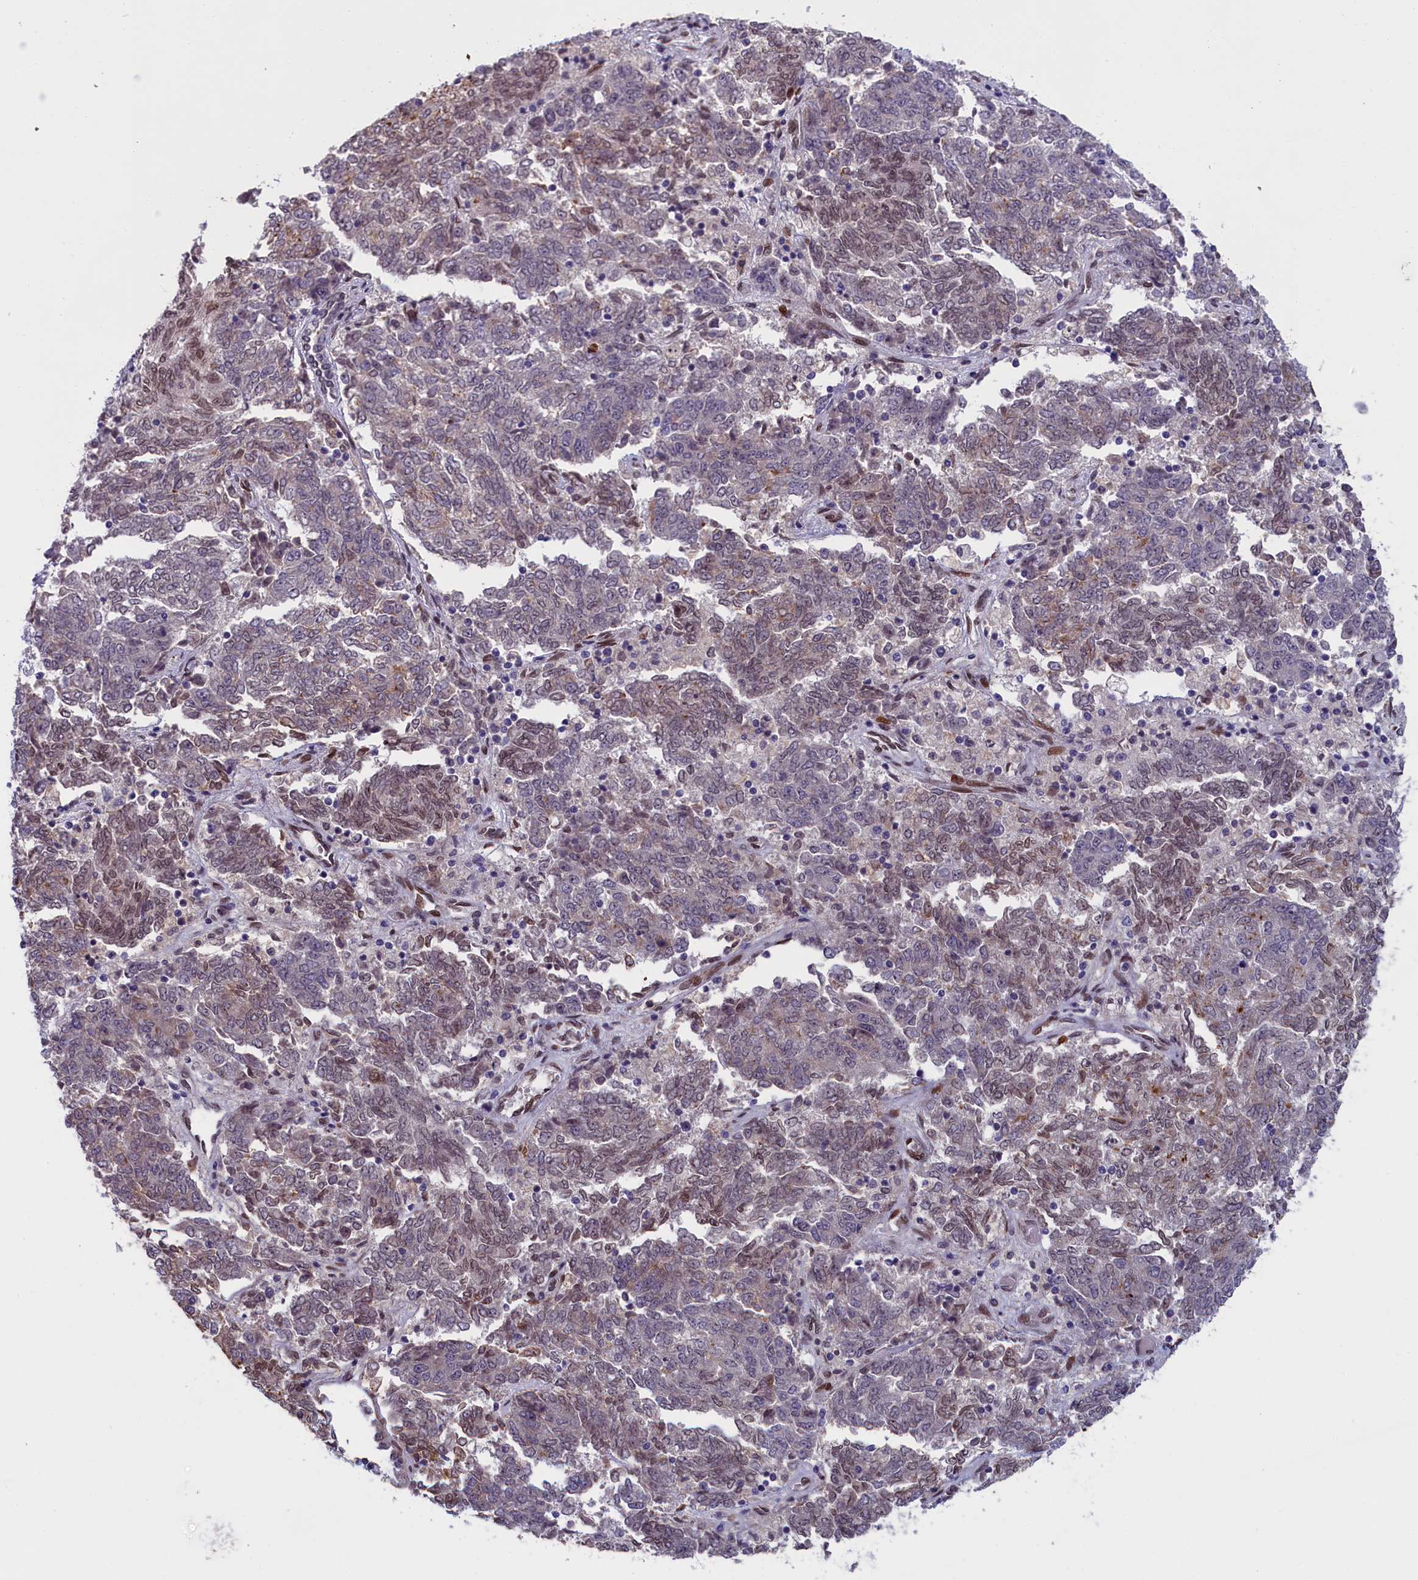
{"staining": {"intensity": "weak", "quantity": "25%-75%", "location": "cytoplasmic/membranous,nuclear"}, "tissue": "endometrial cancer", "cell_type": "Tumor cells", "image_type": "cancer", "snomed": [{"axis": "morphology", "description": "Adenocarcinoma, NOS"}, {"axis": "topography", "description": "Endometrium"}], "caption": "Immunohistochemical staining of endometrial cancer (adenocarcinoma) shows low levels of weak cytoplasmic/membranous and nuclear positivity in about 25%-75% of tumor cells. The protein is stained brown, and the nuclei are stained in blue (DAB (3,3'-diaminobenzidine) IHC with brightfield microscopy, high magnification).", "gene": "GPSM1", "patient": {"sex": "female", "age": 80}}